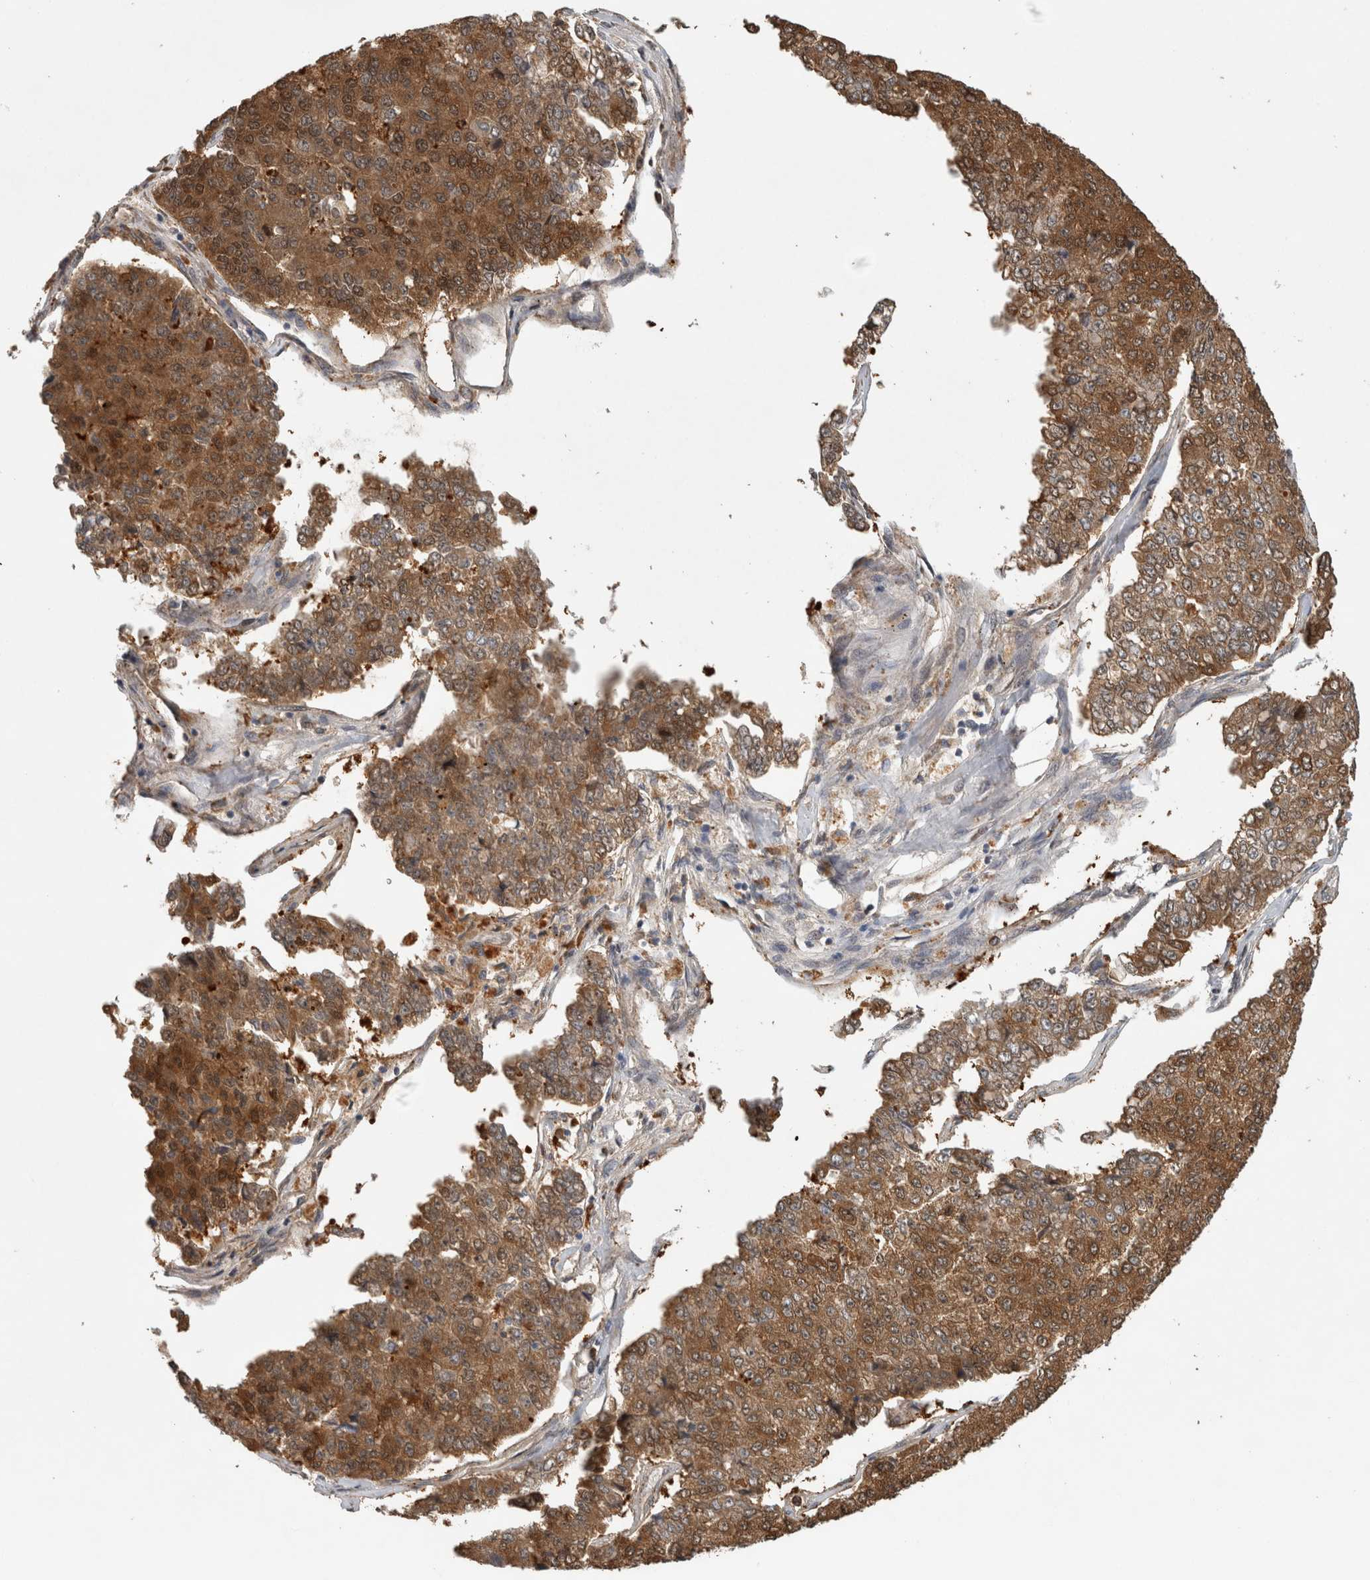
{"staining": {"intensity": "strong", "quantity": ">75%", "location": "cytoplasmic/membranous"}, "tissue": "pancreatic cancer", "cell_type": "Tumor cells", "image_type": "cancer", "snomed": [{"axis": "morphology", "description": "Adenocarcinoma, NOS"}, {"axis": "topography", "description": "Pancreas"}], "caption": "Pancreatic adenocarcinoma stained with DAB (3,3'-diaminobenzidine) immunohistochemistry (IHC) exhibits high levels of strong cytoplasmic/membranous positivity in approximately >75% of tumor cells. (Stains: DAB (3,3'-diaminobenzidine) in brown, nuclei in blue, Microscopy: brightfield microscopy at high magnification).", "gene": "TRMT61B", "patient": {"sex": "male", "age": 50}}